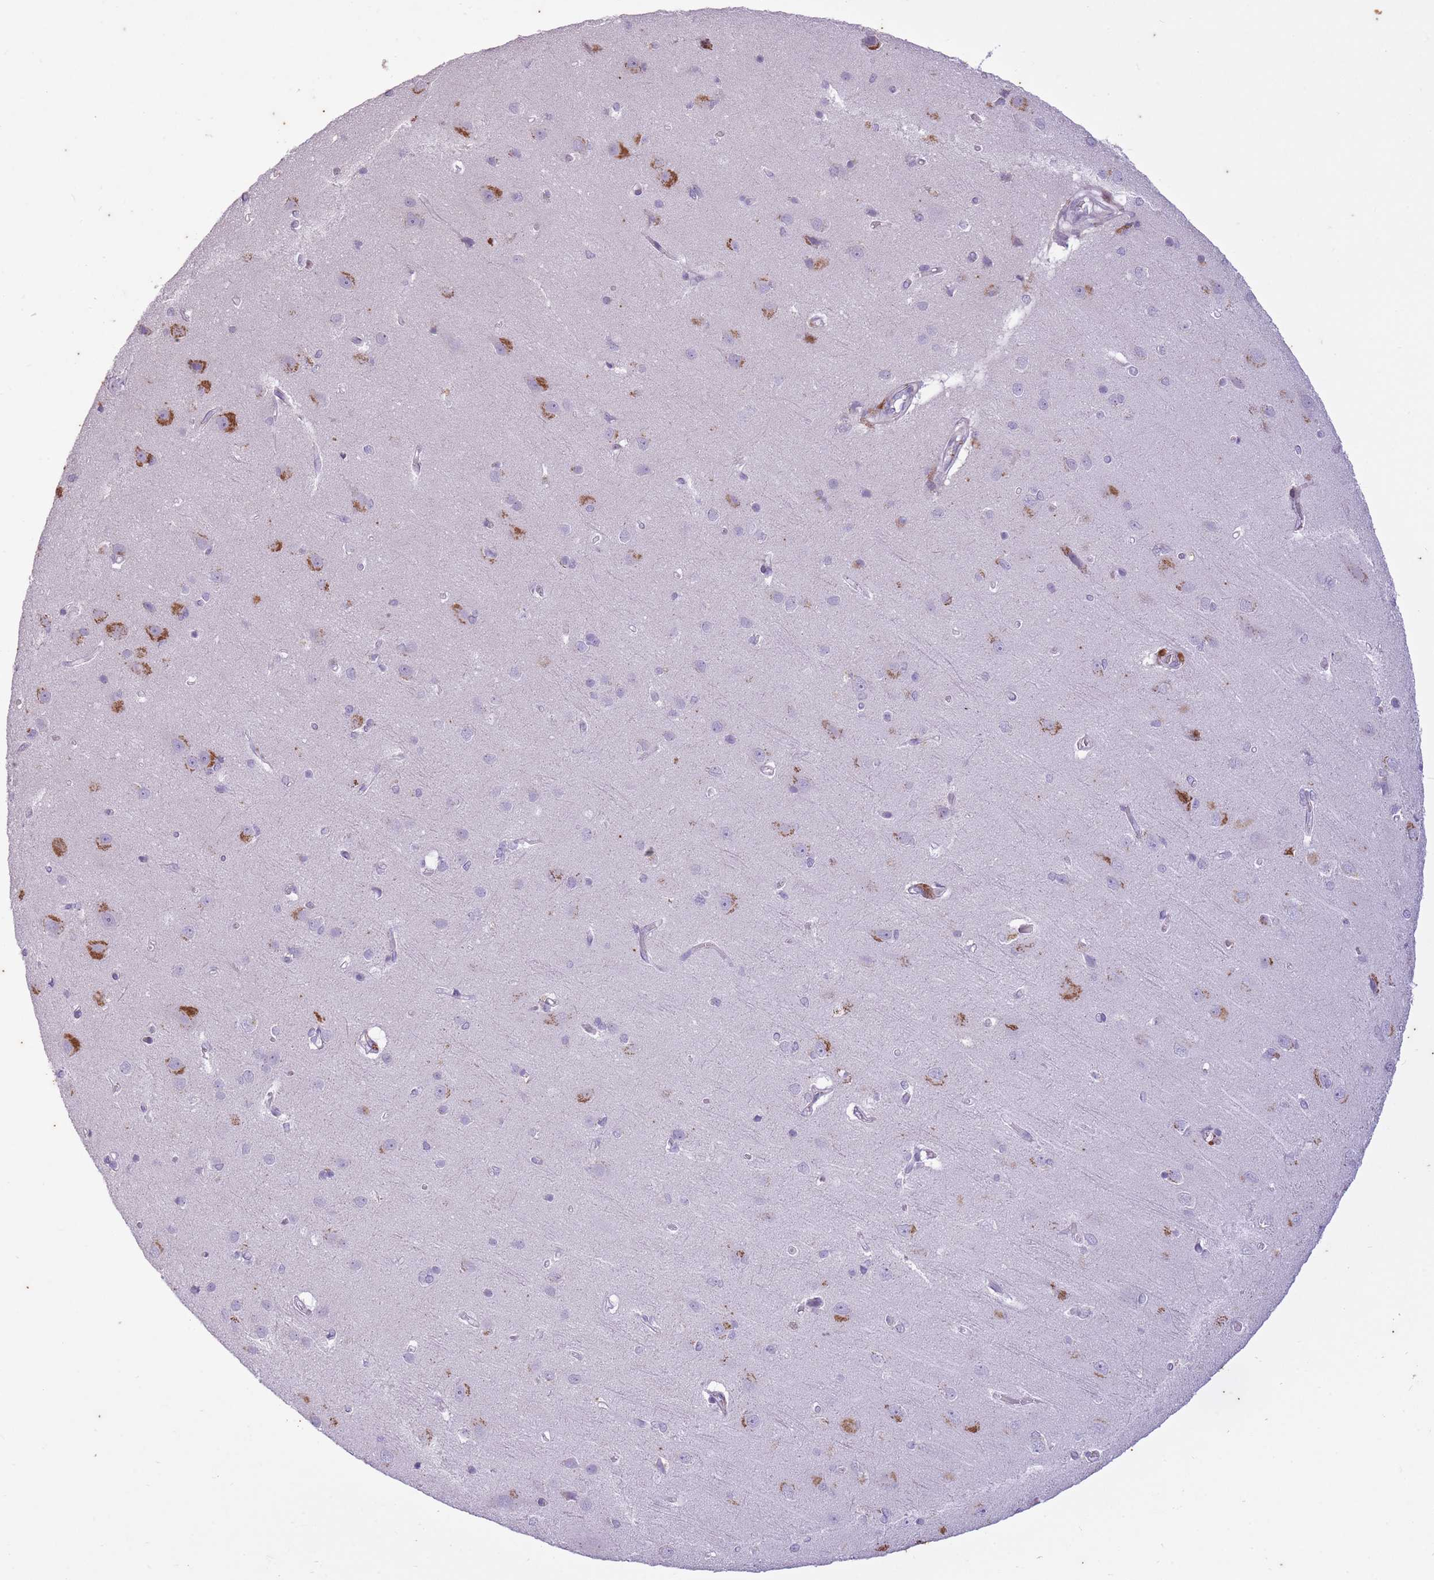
{"staining": {"intensity": "negative", "quantity": "none", "location": "none"}, "tissue": "cerebral cortex", "cell_type": "Endothelial cells", "image_type": "normal", "snomed": [{"axis": "morphology", "description": "Normal tissue, NOS"}, {"axis": "topography", "description": "Cerebral cortex"}], "caption": "Cerebral cortex stained for a protein using immunohistochemistry (IHC) displays no expression endothelial cells.", "gene": "CNTNAP3B", "patient": {"sex": "male", "age": 37}}